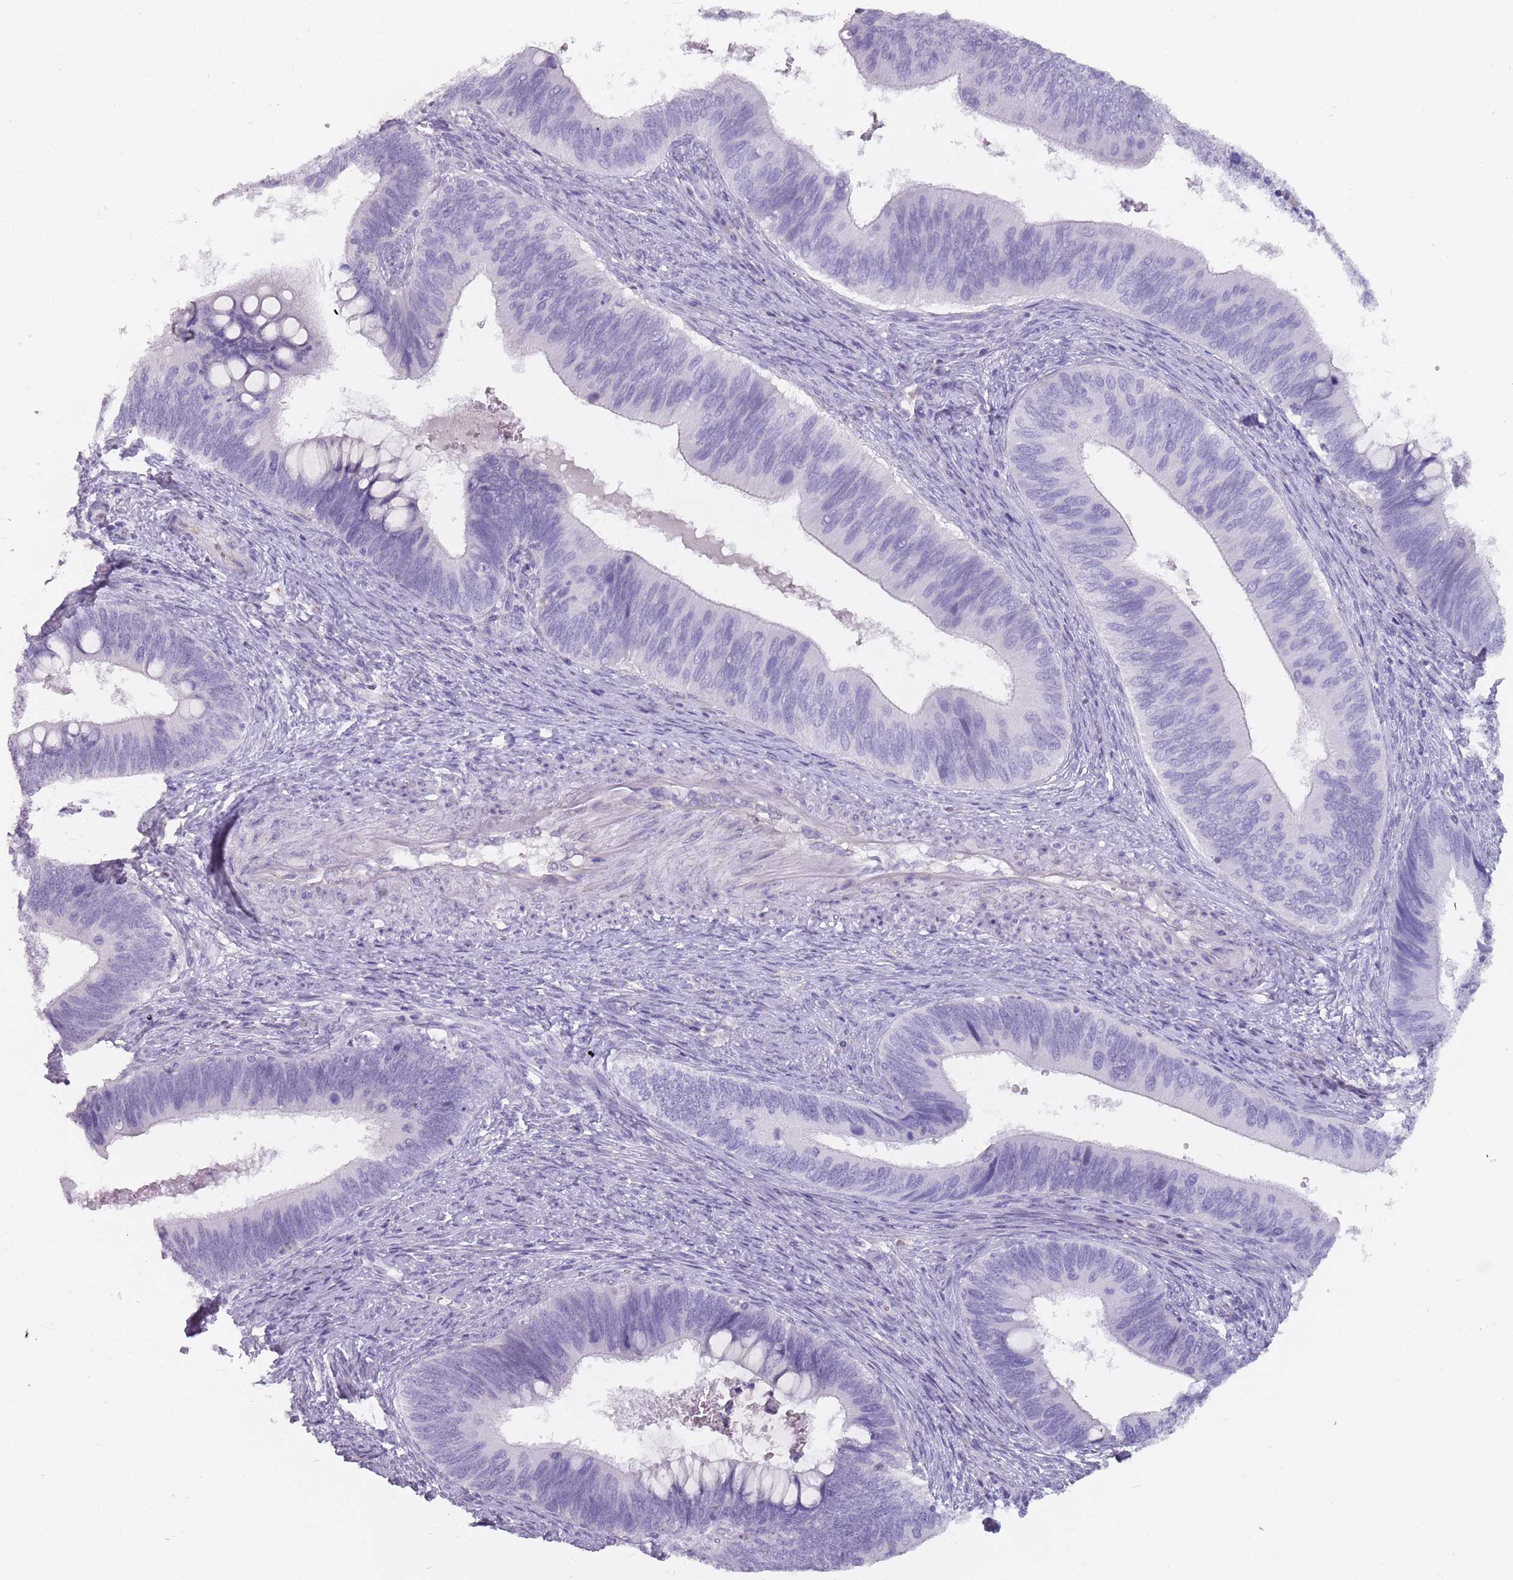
{"staining": {"intensity": "negative", "quantity": "none", "location": "none"}, "tissue": "cervical cancer", "cell_type": "Tumor cells", "image_type": "cancer", "snomed": [{"axis": "morphology", "description": "Adenocarcinoma, NOS"}, {"axis": "topography", "description": "Cervix"}], "caption": "Immunohistochemistry image of cervical cancer (adenocarcinoma) stained for a protein (brown), which demonstrates no expression in tumor cells.", "gene": "DDX4", "patient": {"sex": "female", "age": 42}}